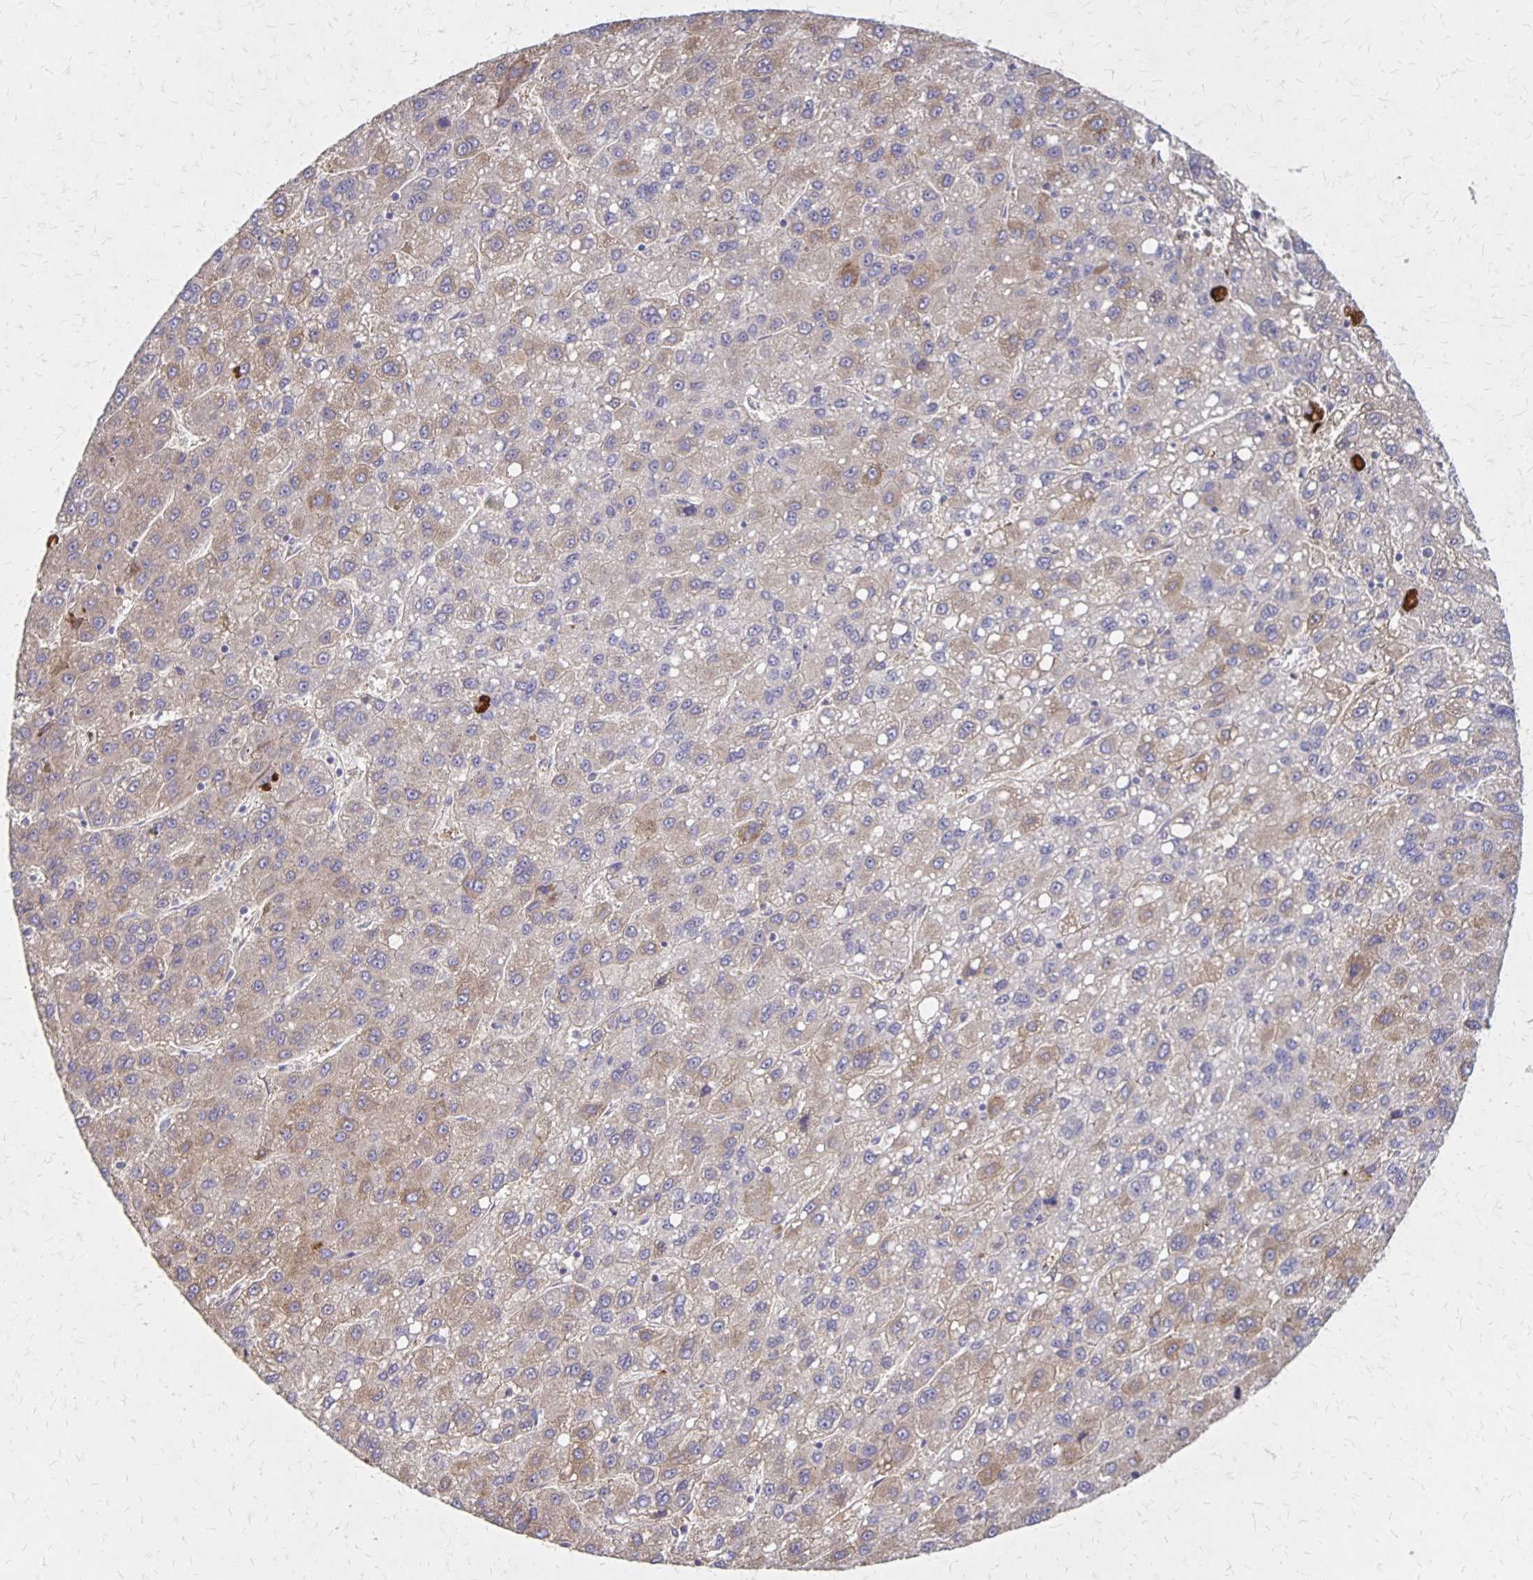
{"staining": {"intensity": "weak", "quantity": "25%-75%", "location": "cytoplasmic/membranous"}, "tissue": "liver cancer", "cell_type": "Tumor cells", "image_type": "cancer", "snomed": [{"axis": "morphology", "description": "Carcinoma, Hepatocellular, NOS"}, {"axis": "topography", "description": "Liver"}], "caption": "IHC (DAB (3,3'-diaminobenzidine)) staining of human liver cancer (hepatocellular carcinoma) reveals weak cytoplasmic/membranous protein expression in approximately 25%-75% of tumor cells.", "gene": "NOG", "patient": {"sex": "female", "age": 82}}